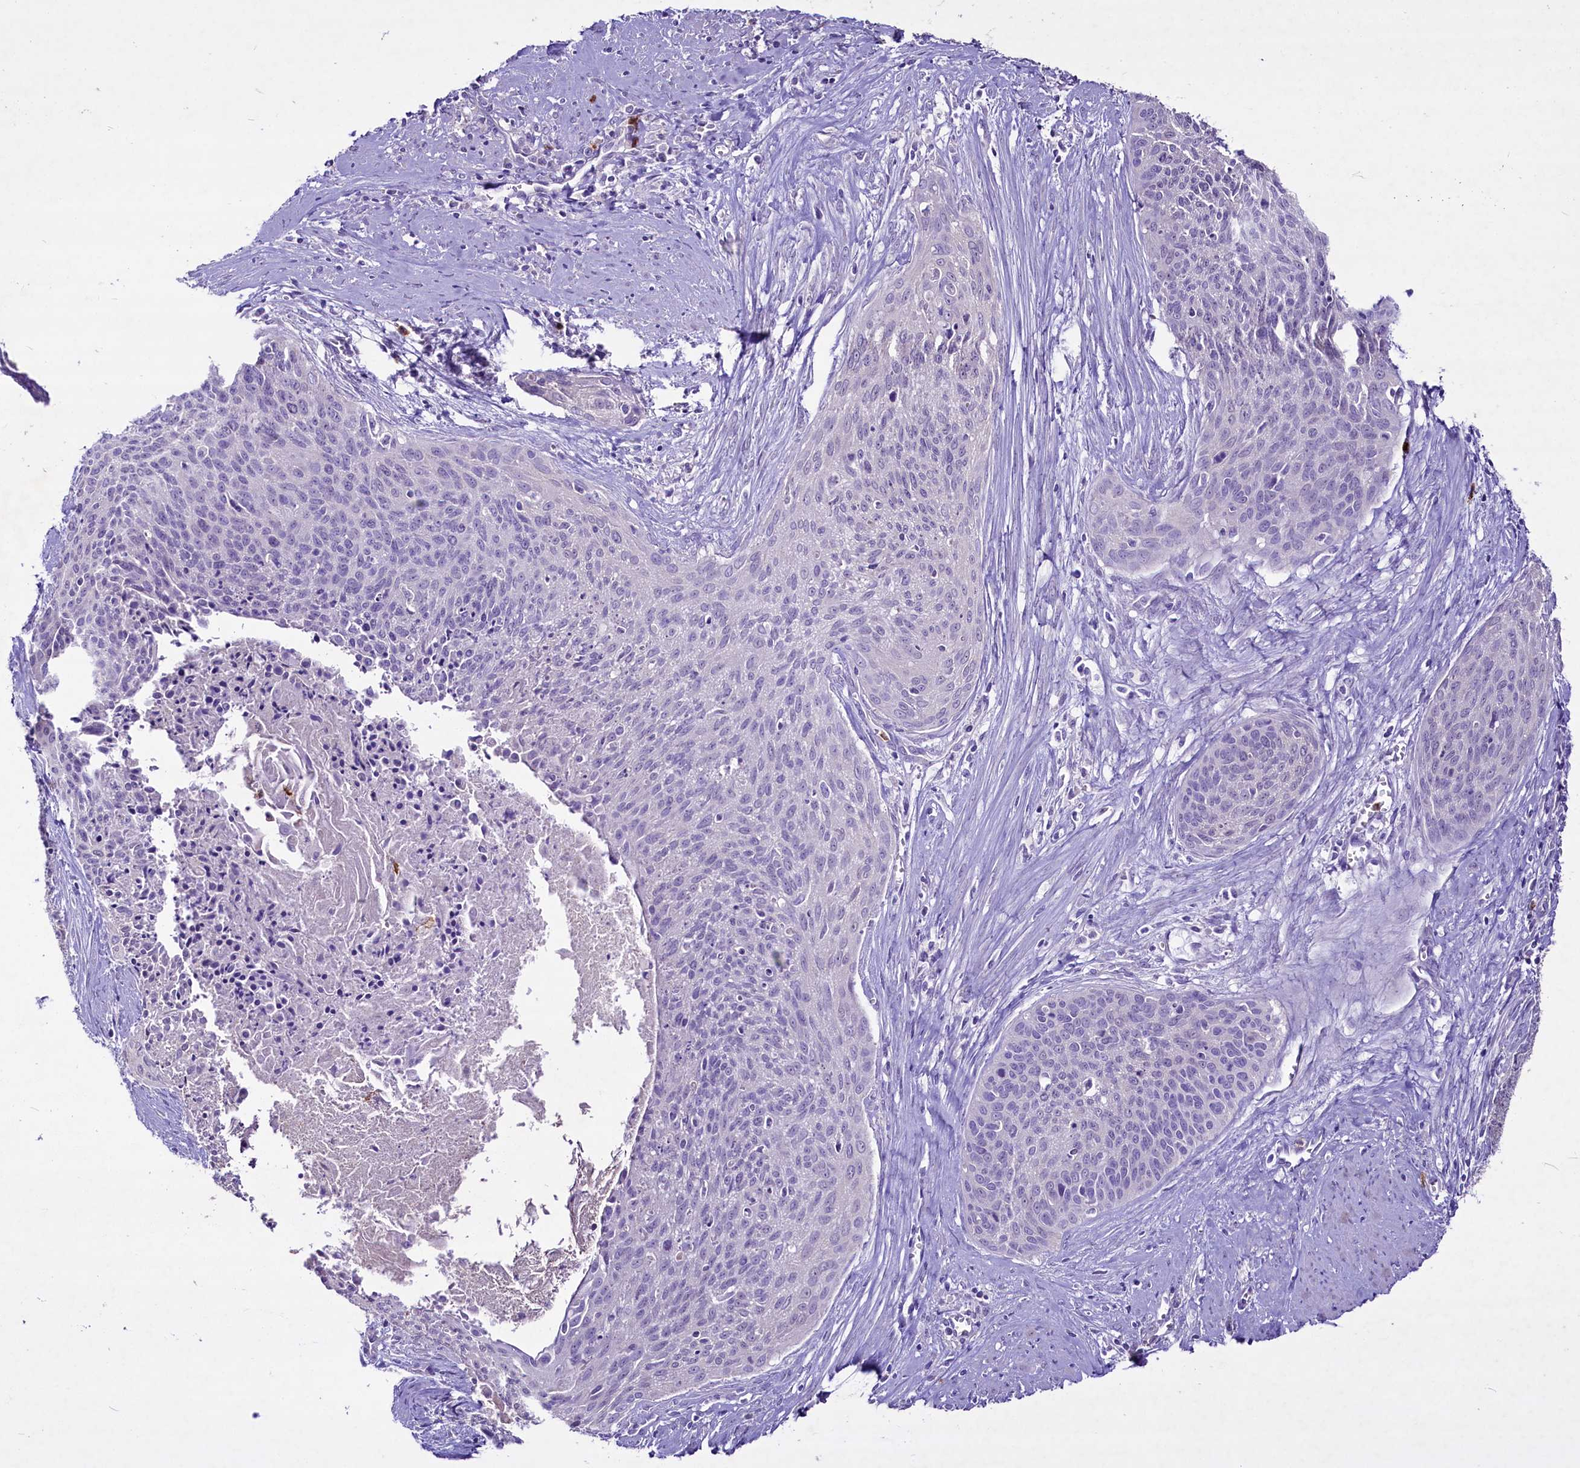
{"staining": {"intensity": "negative", "quantity": "none", "location": "none"}, "tissue": "cervical cancer", "cell_type": "Tumor cells", "image_type": "cancer", "snomed": [{"axis": "morphology", "description": "Squamous cell carcinoma, NOS"}, {"axis": "topography", "description": "Cervix"}], "caption": "Immunohistochemistry photomicrograph of neoplastic tissue: human cervical cancer (squamous cell carcinoma) stained with DAB (3,3'-diaminobenzidine) shows no significant protein staining in tumor cells. (DAB immunohistochemistry, high magnification).", "gene": "FAM209B", "patient": {"sex": "female", "age": 55}}